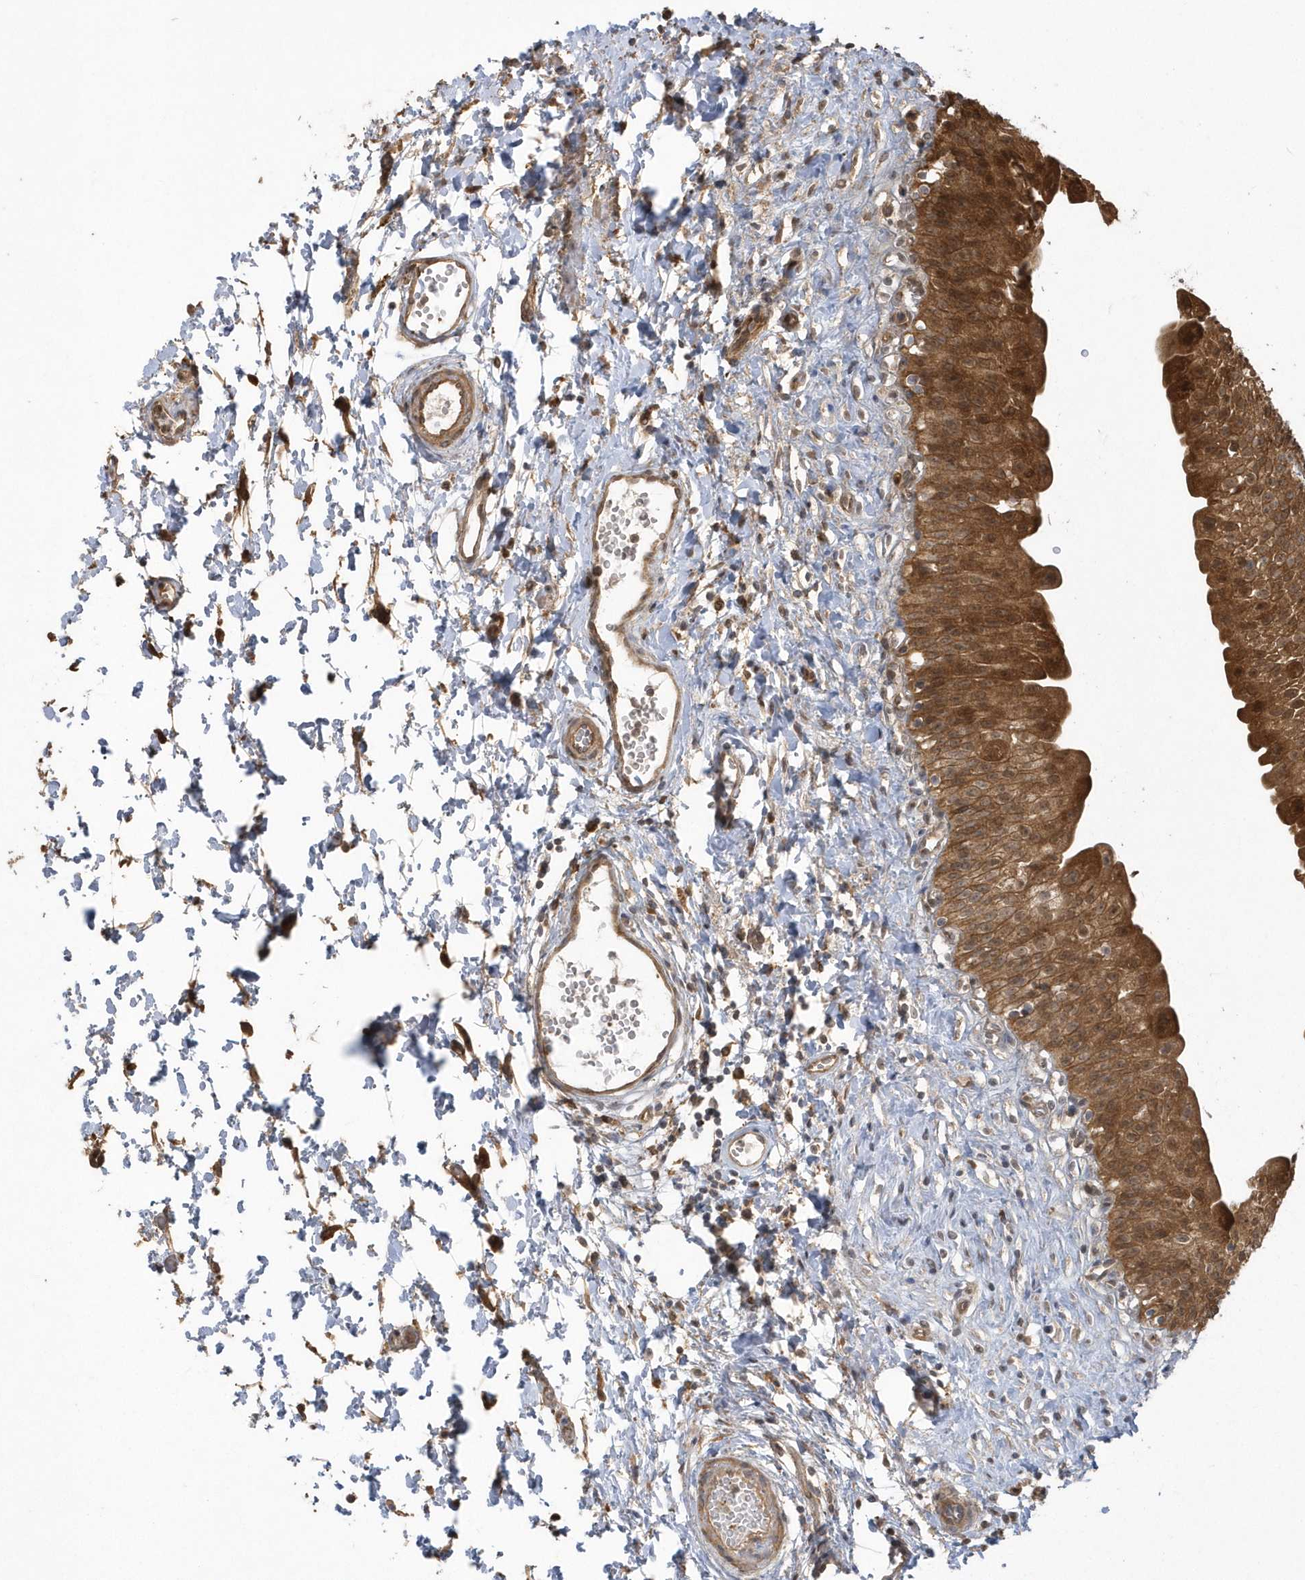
{"staining": {"intensity": "strong", "quantity": ">75%", "location": "cytoplasmic/membranous,nuclear"}, "tissue": "urinary bladder", "cell_type": "Urothelial cells", "image_type": "normal", "snomed": [{"axis": "morphology", "description": "Normal tissue, NOS"}, {"axis": "topography", "description": "Urinary bladder"}], "caption": "This photomicrograph reveals IHC staining of unremarkable urinary bladder, with high strong cytoplasmic/membranous,nuclear positivity in about >75% of urothelial cells.", "gene": "HNMT", "patient": {"sex": "male", "age": 51}}